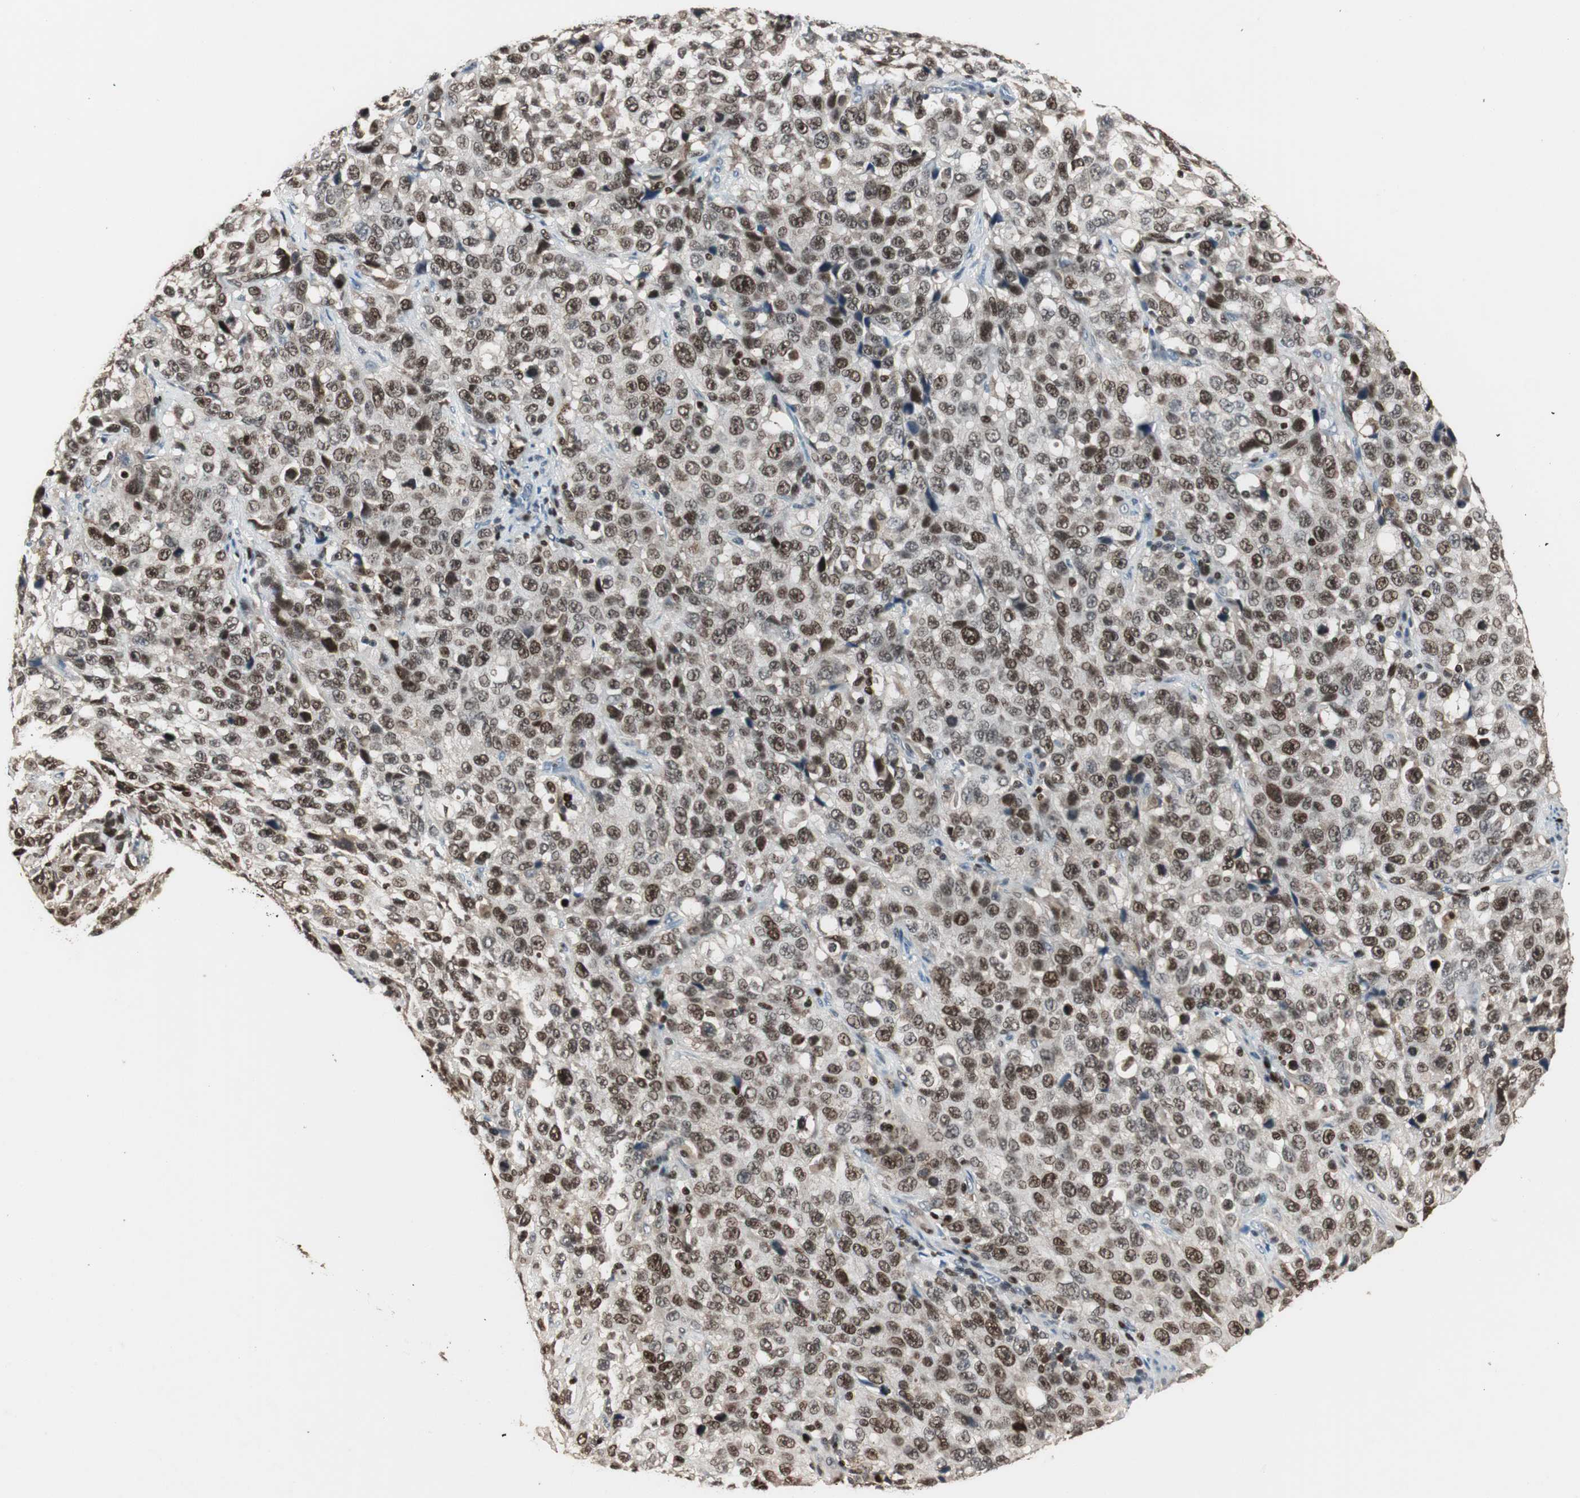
{"staining": {"intensity": "moderate", "quantity": ">75%", "location": "nuclear"}, "tissue": "stomach cancer", "cell_type": "Tumor cells", "image_type": "cancer", "snomed": [{"axis": "morphology", "description": "Normal tissue, NOS"}, {"axis": "morphology", "description": "Adenocarcinoma, NOS"}, {"axis": "topography", "description": "Stomach"}], "caption": "Immunohistochemical staining of human adenocarcinoma (stomach) displays moderate nuclear protein positivity in about >75% of tumor cells.", "gene": "FEN1", "patient": {"sex": "male", "age": 48}}